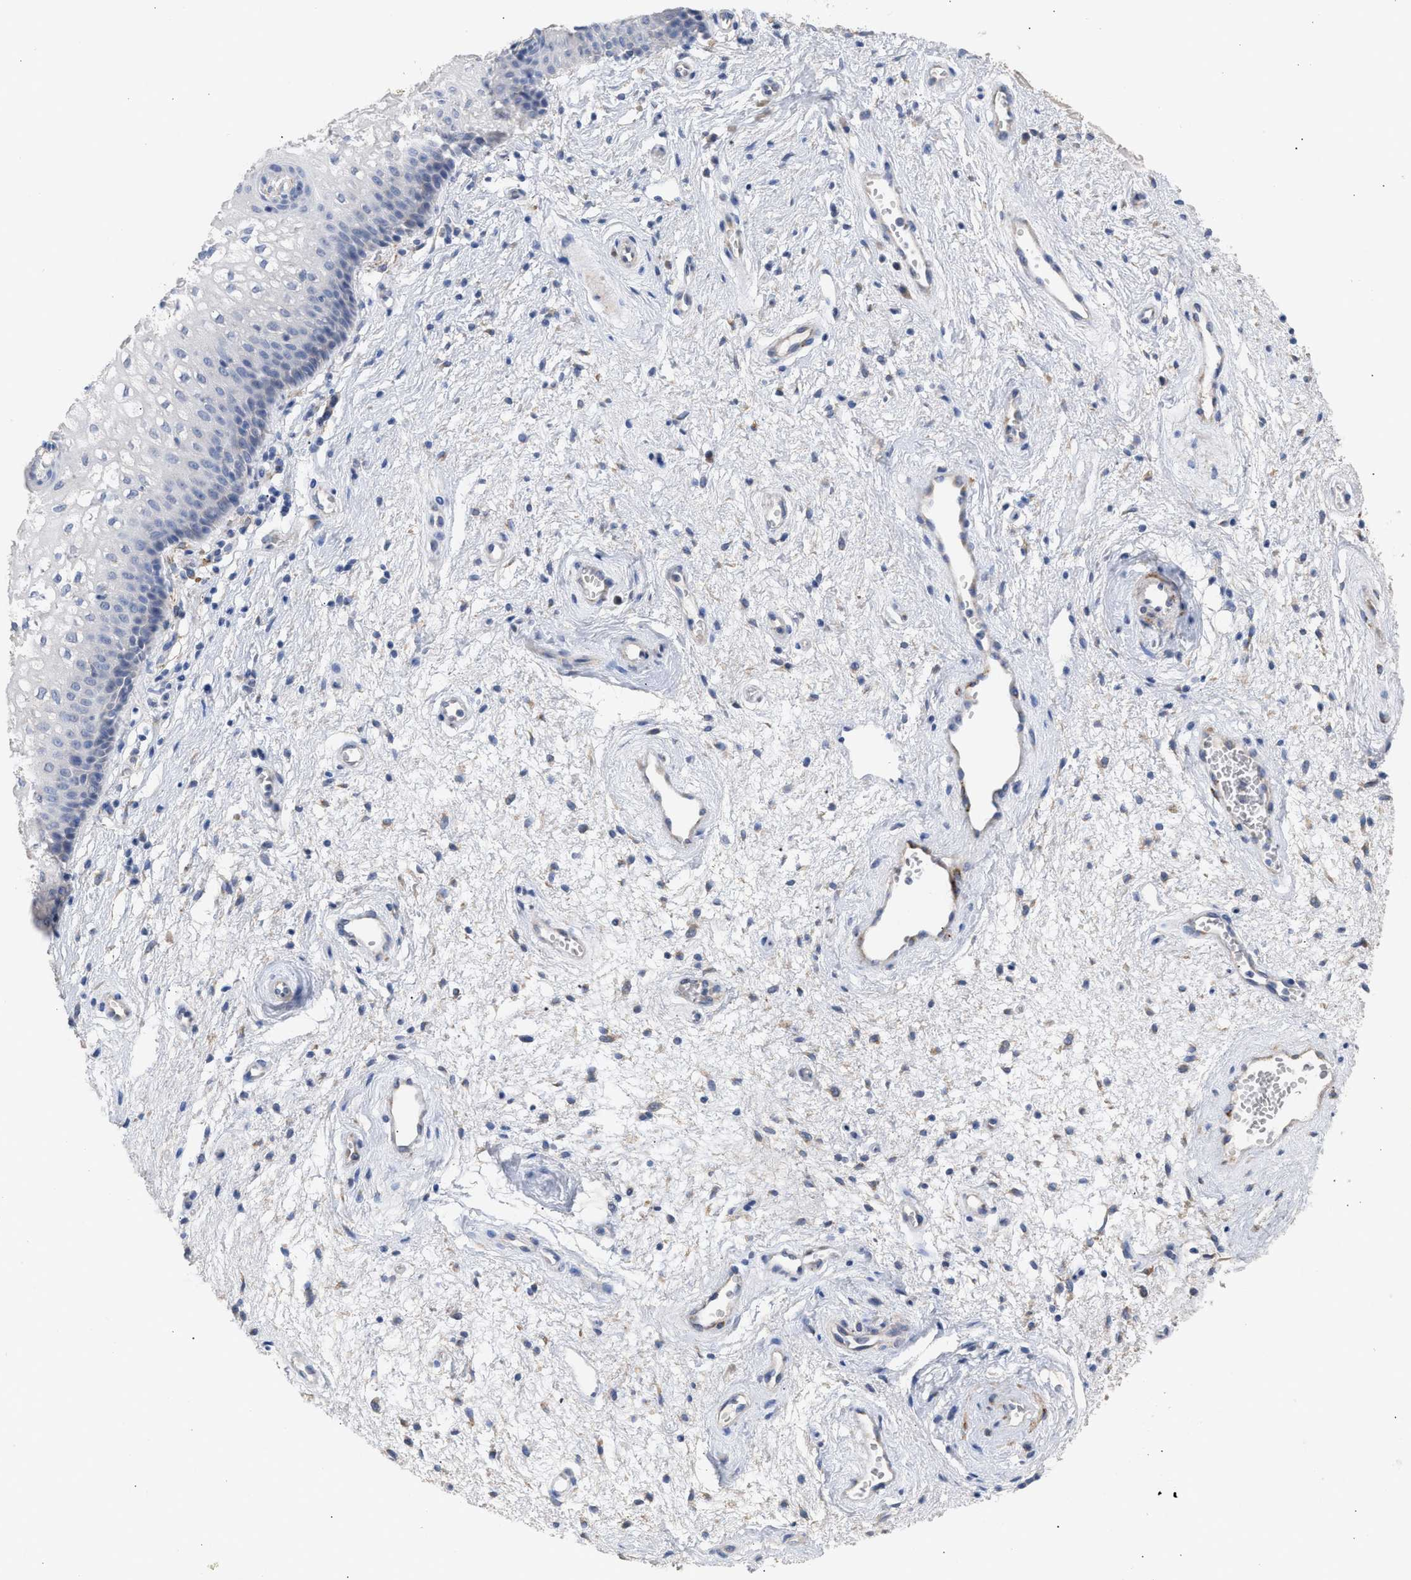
{"staining": {"intensity": "negative", "quantity": "none", "location": "none"}, "tissue": "vagina", "cell_type": "Squamous epithelial cells", "image_type": "normal", "snomed": [{"axis": "morphology", "description": "Normal tissue, NOS"}, {"axis": "topography", "description": "Vagina"}], "caption": "The image demonstrates no significant positivity in squamous epithelial cells of vagina.", "gene": "SELENOM", "patient": {"sex": "female", "age": 34}}